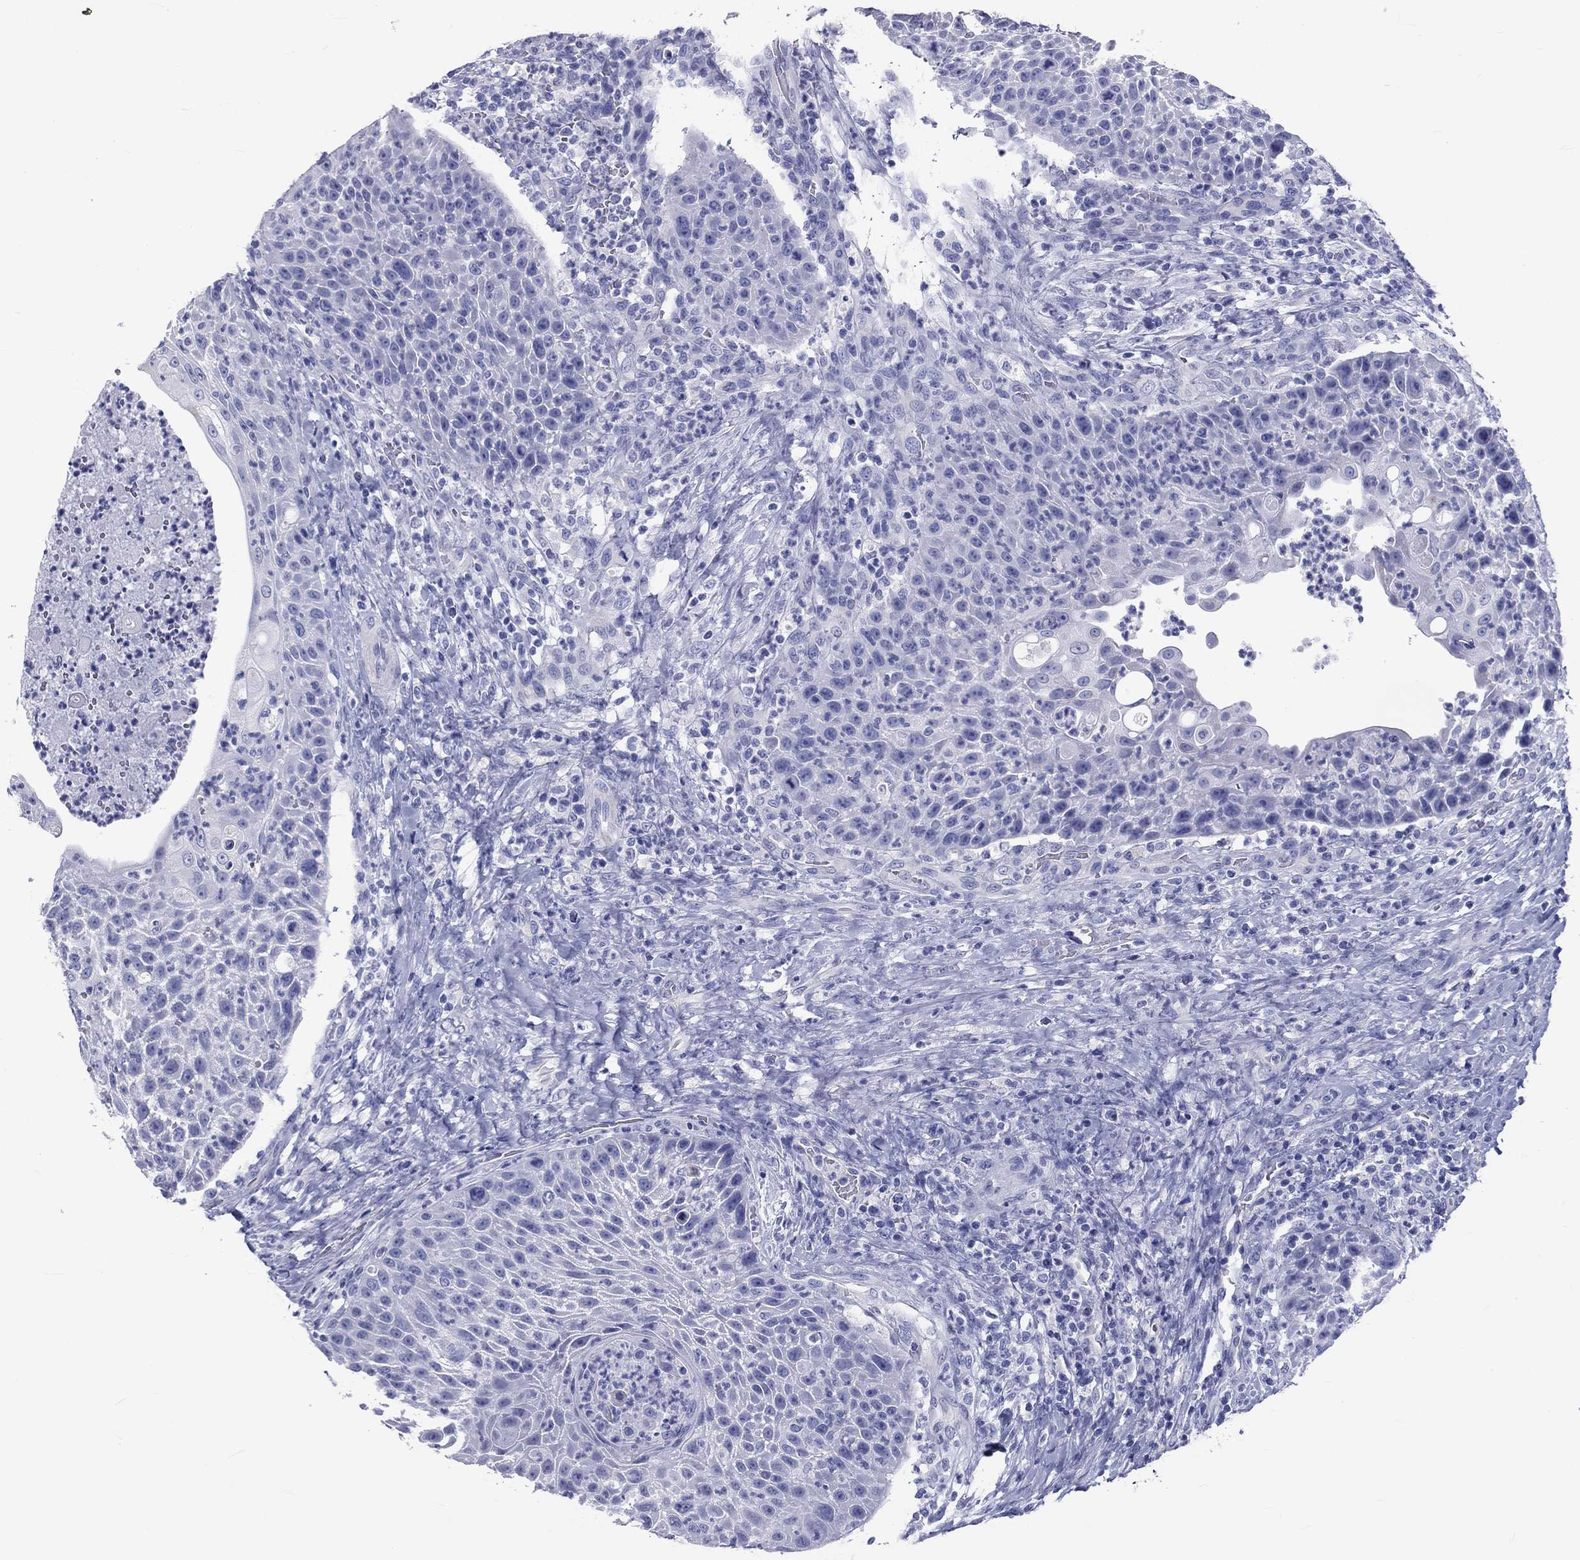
{"staining": {"intensity": "negative", "quantity": "none", "location": "none"}, "tissue": "head and neck cancer", "cell_type": "Tumor cells", "image_type": "cancer", "snomed": [{"axis": "morphology", "description": "Squamous cell carcinoma, NOS"}, {"axis": "topography", "description": "Head-Neck"}], "caption": "Tumor cells are negative for protein expression in human head and neck squamous cell carcinoma.", "gene": "DNALI1", "patient": {"sex": "male", "age": 69}}